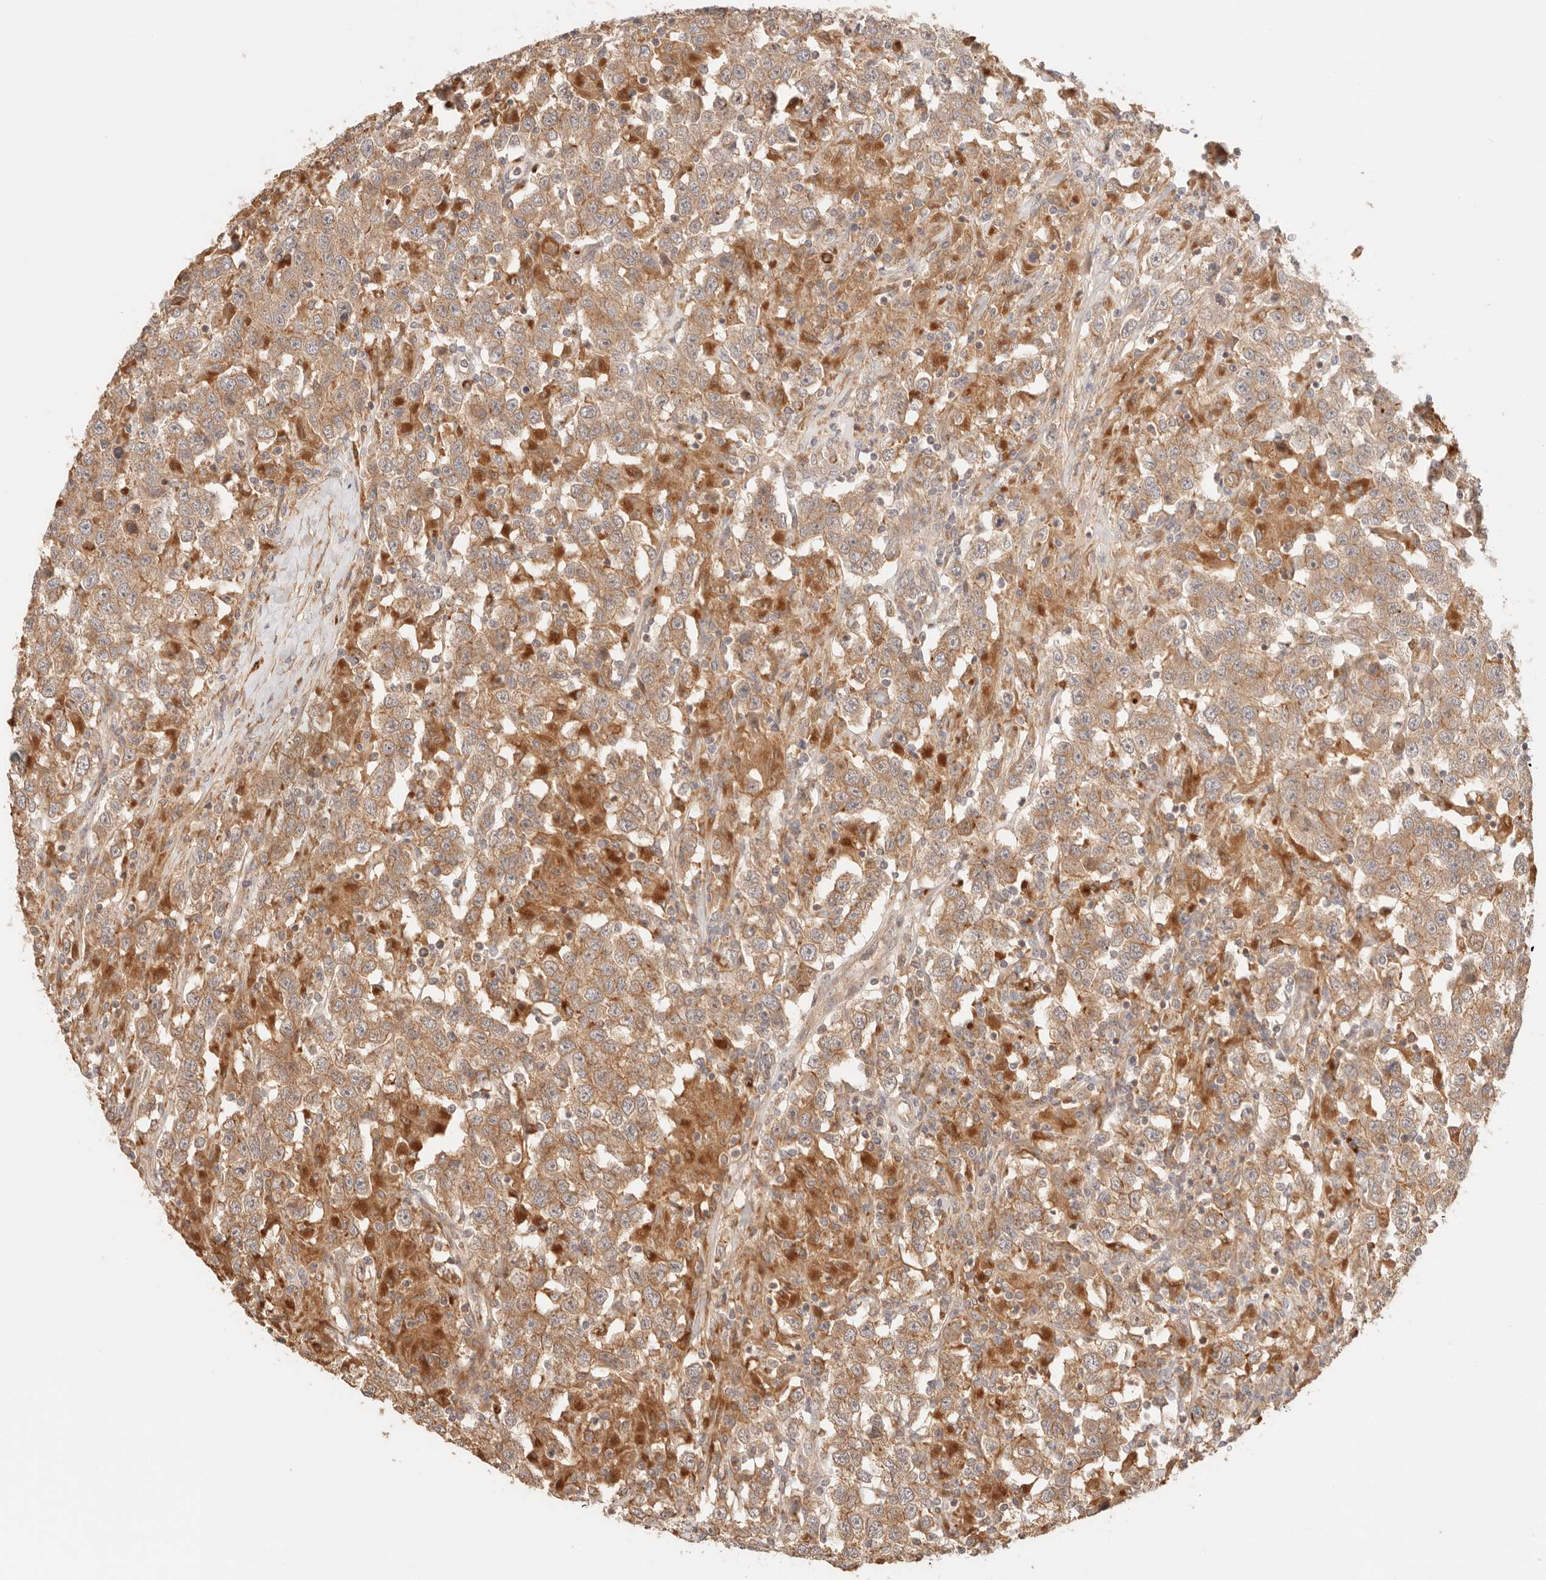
{"staining": {"intensity": "moderate", "quantity": ">75%", "location": "cytoplasmic/membranous"}, "tissue": "testis cancer", "cell_type": "Tumor cells", "image_type": "cancer", "snomed": [{"axis": "morphology", "description": "Seminoma, NOS"}, {"axis": "topography", "description": "Testis"}], "caption": "DAB immunohistochemical staining of human testis cancer reveals moderate cytoplasmic/membranous protein positivity in about >75% of tumor cells.", "gene": "IL1R2", "patient": {"sex": "male", "age": 41}}